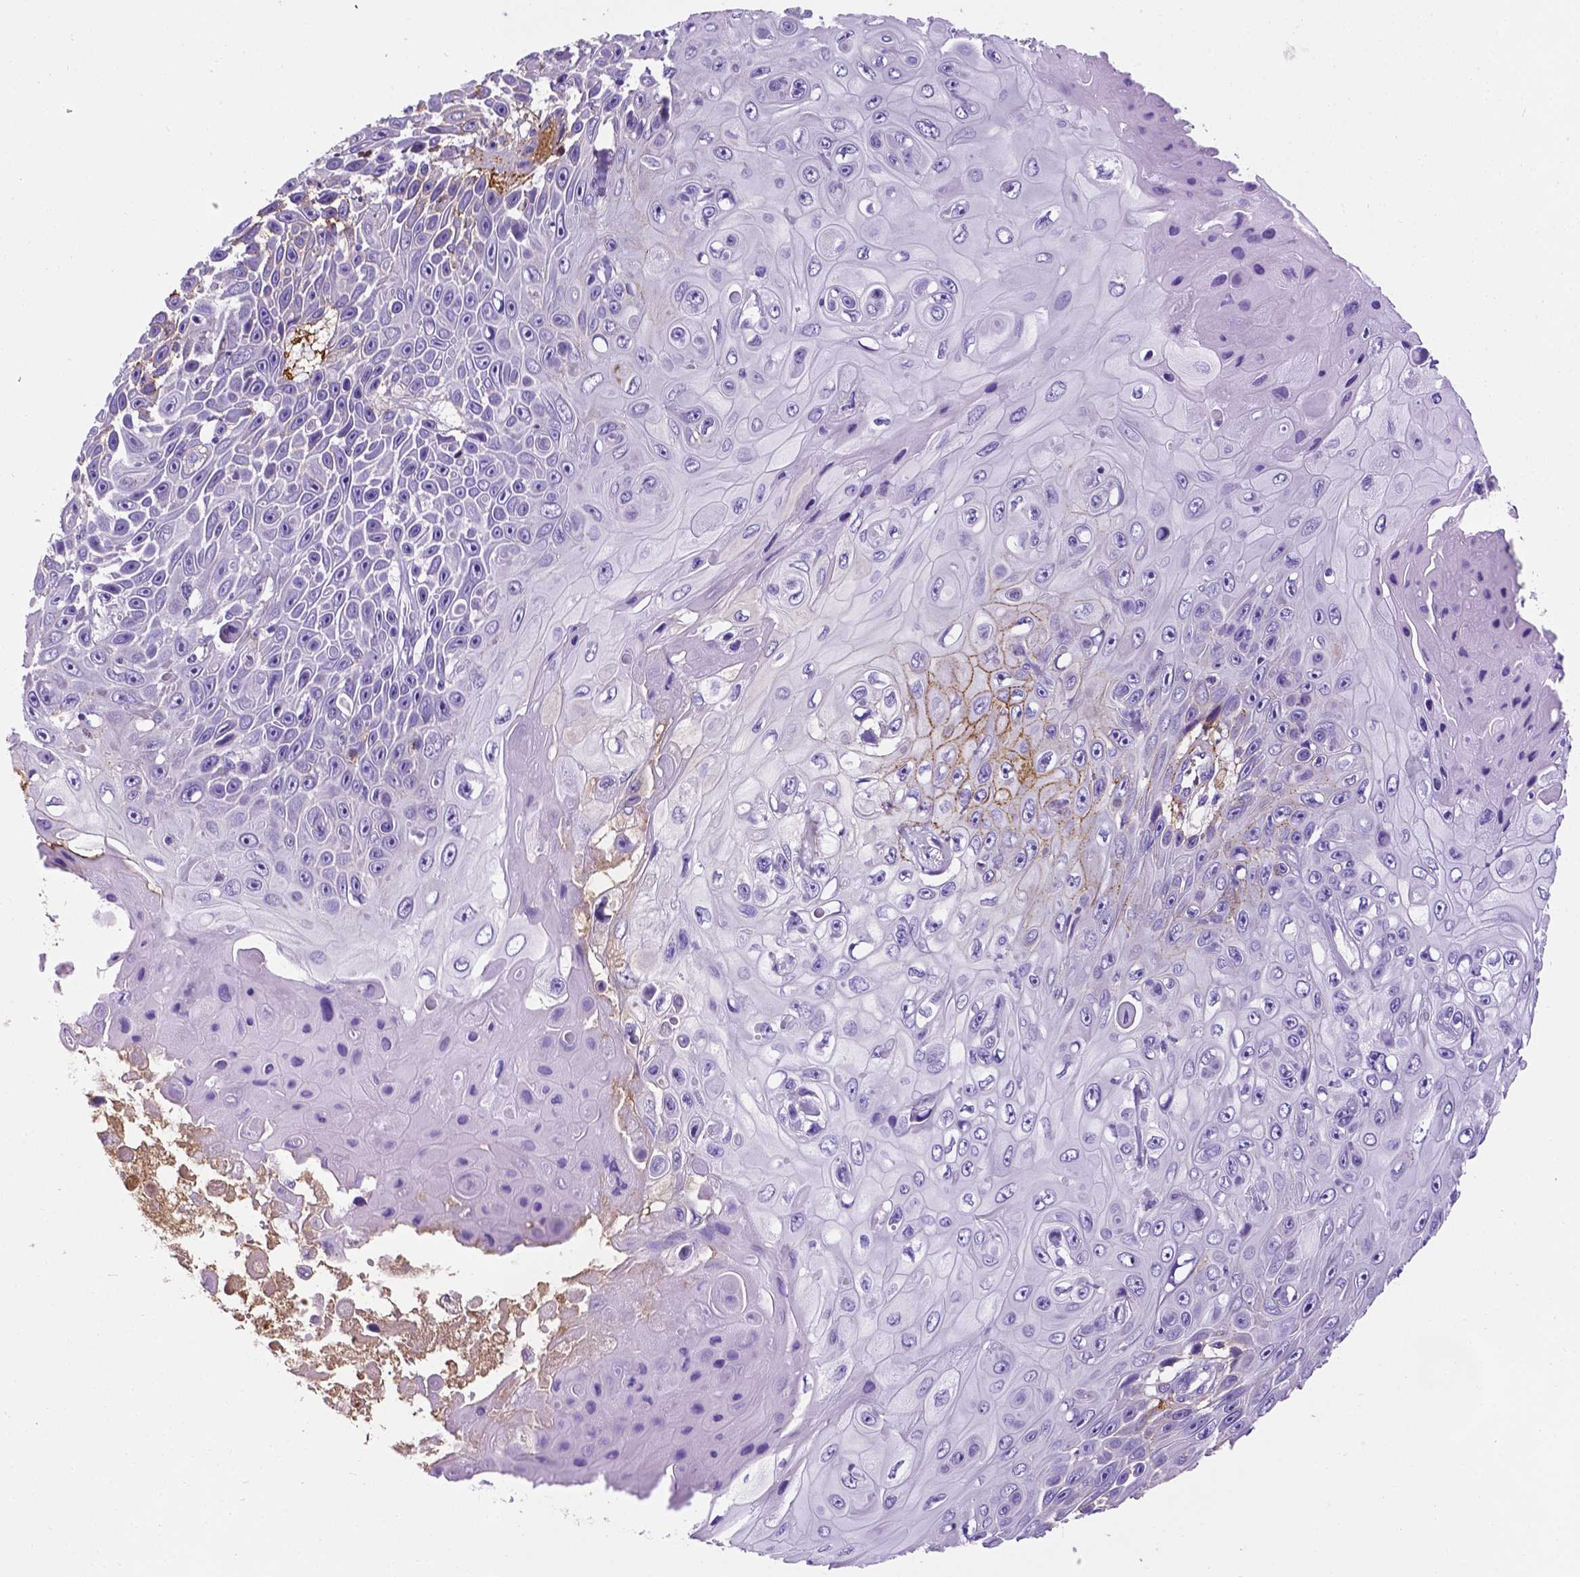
{"staining": {"intensity": "moderate", "quantity": "<25%", "location": "cytoplasmic/membranous"}, "tissue": "skin cancer", "cell_type": "Tumor cells", "image_type": "cancer", "snomed": [{"axis": "morphology", "description": "Squamous cell carcinoma, NOS"}, {"axis": "topography", "description": "Skin"}], "caption": "IHC image of human skin cancer (squamous cell carcinoma) stained for a protein (brown), which reveals low levels of moderate cytoplasmic/membranous positivity in approximately <25% of tumor cells.", "gene": "APOE", "patient": {"sex": "male", "age": 82}}